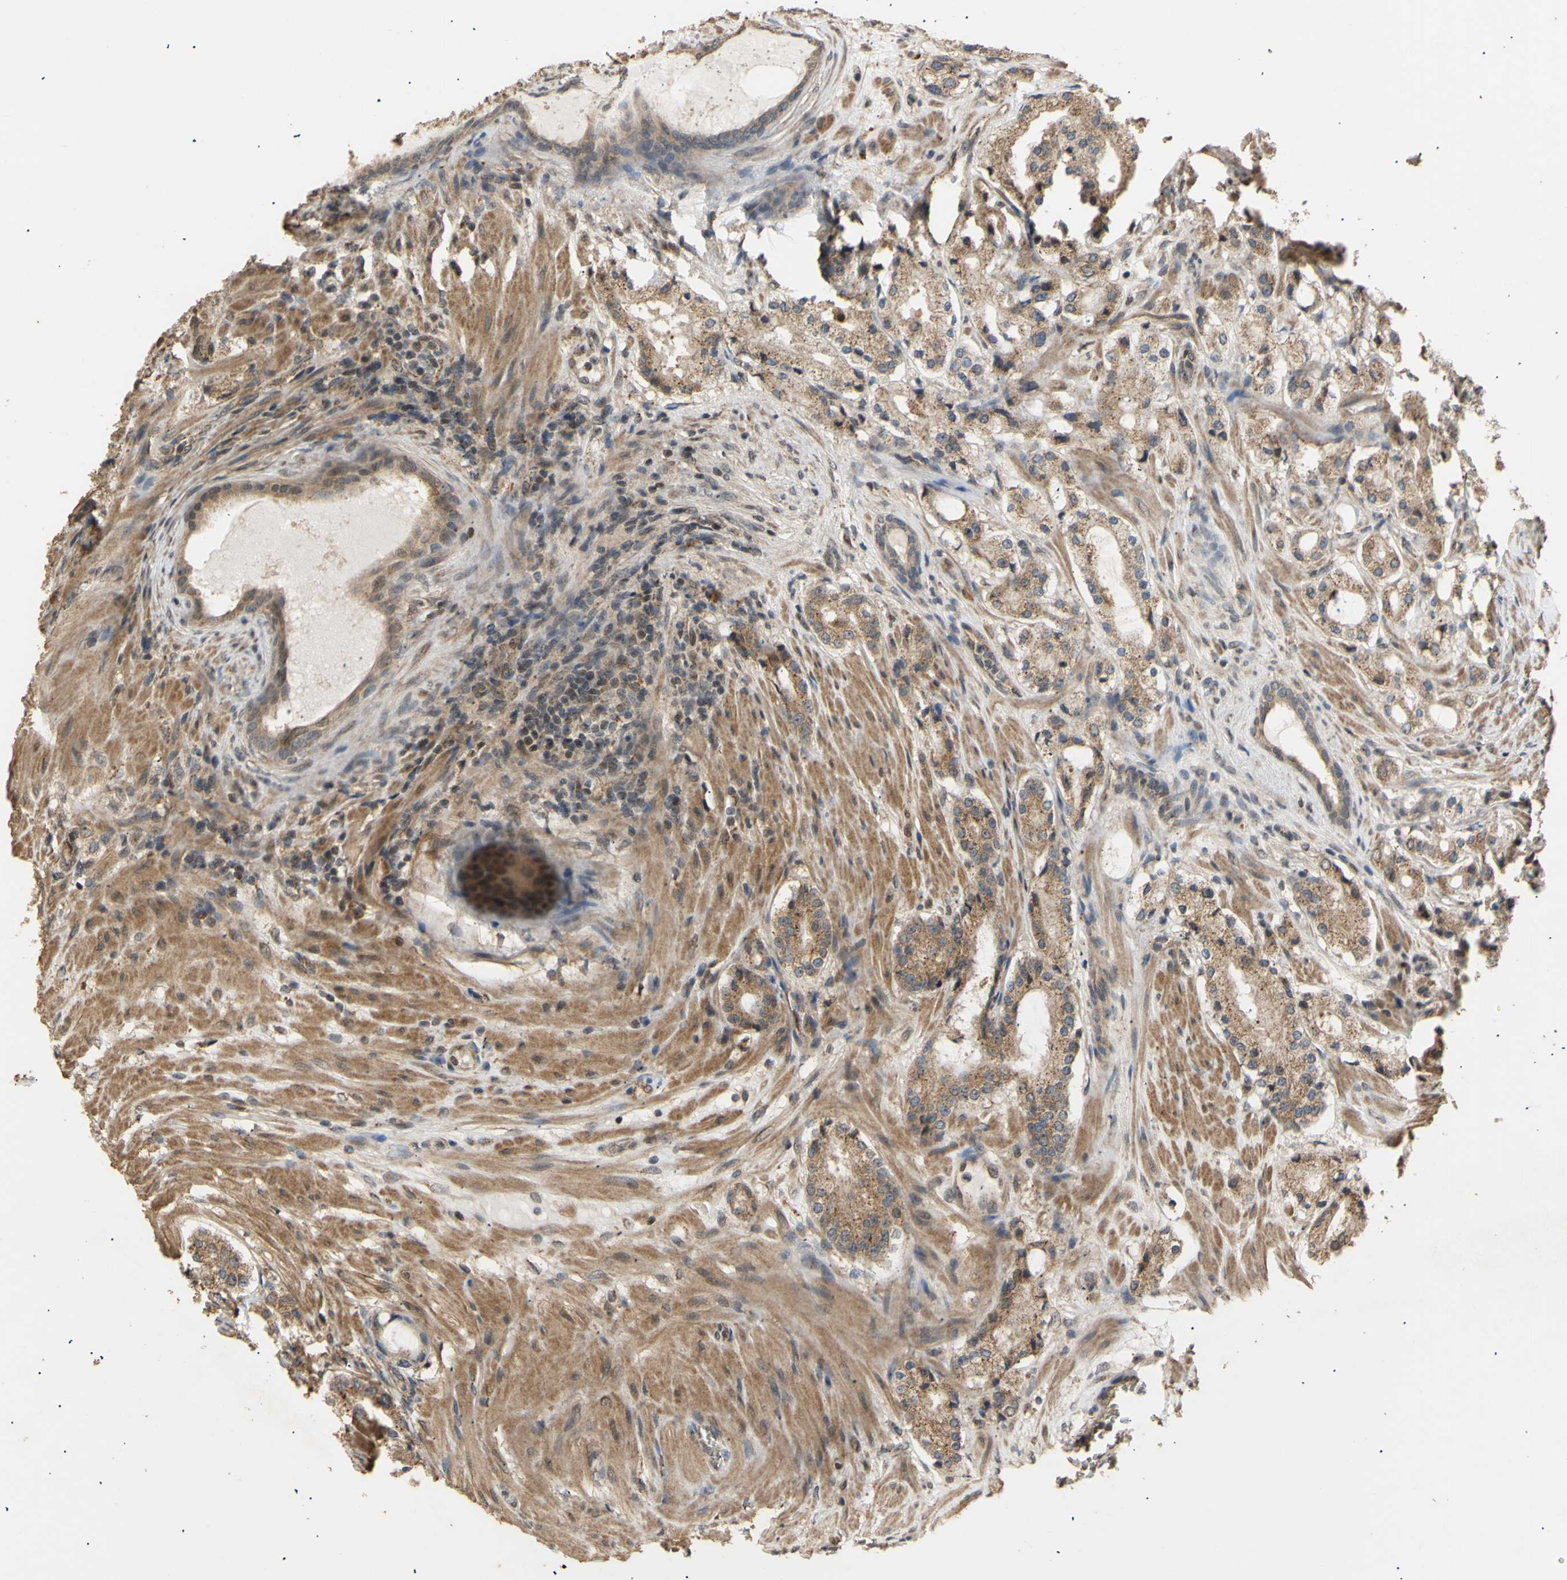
{"staining": {"intensity": "weak", "quantity": ">75%", "location": "cytoplasmic/membranous"}, "tissue": "prostate cancer", "cell_type": "Tumor cells", "image_type": "cancer", "snomed": [{"axis": "morphology", "description": "Adenocarcinoma, High grade"}, {"axis": "topography", "description": "Prostate"}], "caption": "Immunohistochemical staining of human prostate cancer exhibits low levels of weak cytoplasmic/membranous protein positivity in about >75% of tumor cells. The protein is stained brown, and the nuclei are stained in blue (DAB IHC with brightfield microscopy, high magnification).", "gene": "GTF2E2", "patient": {"sex": "male", "age": 65}}